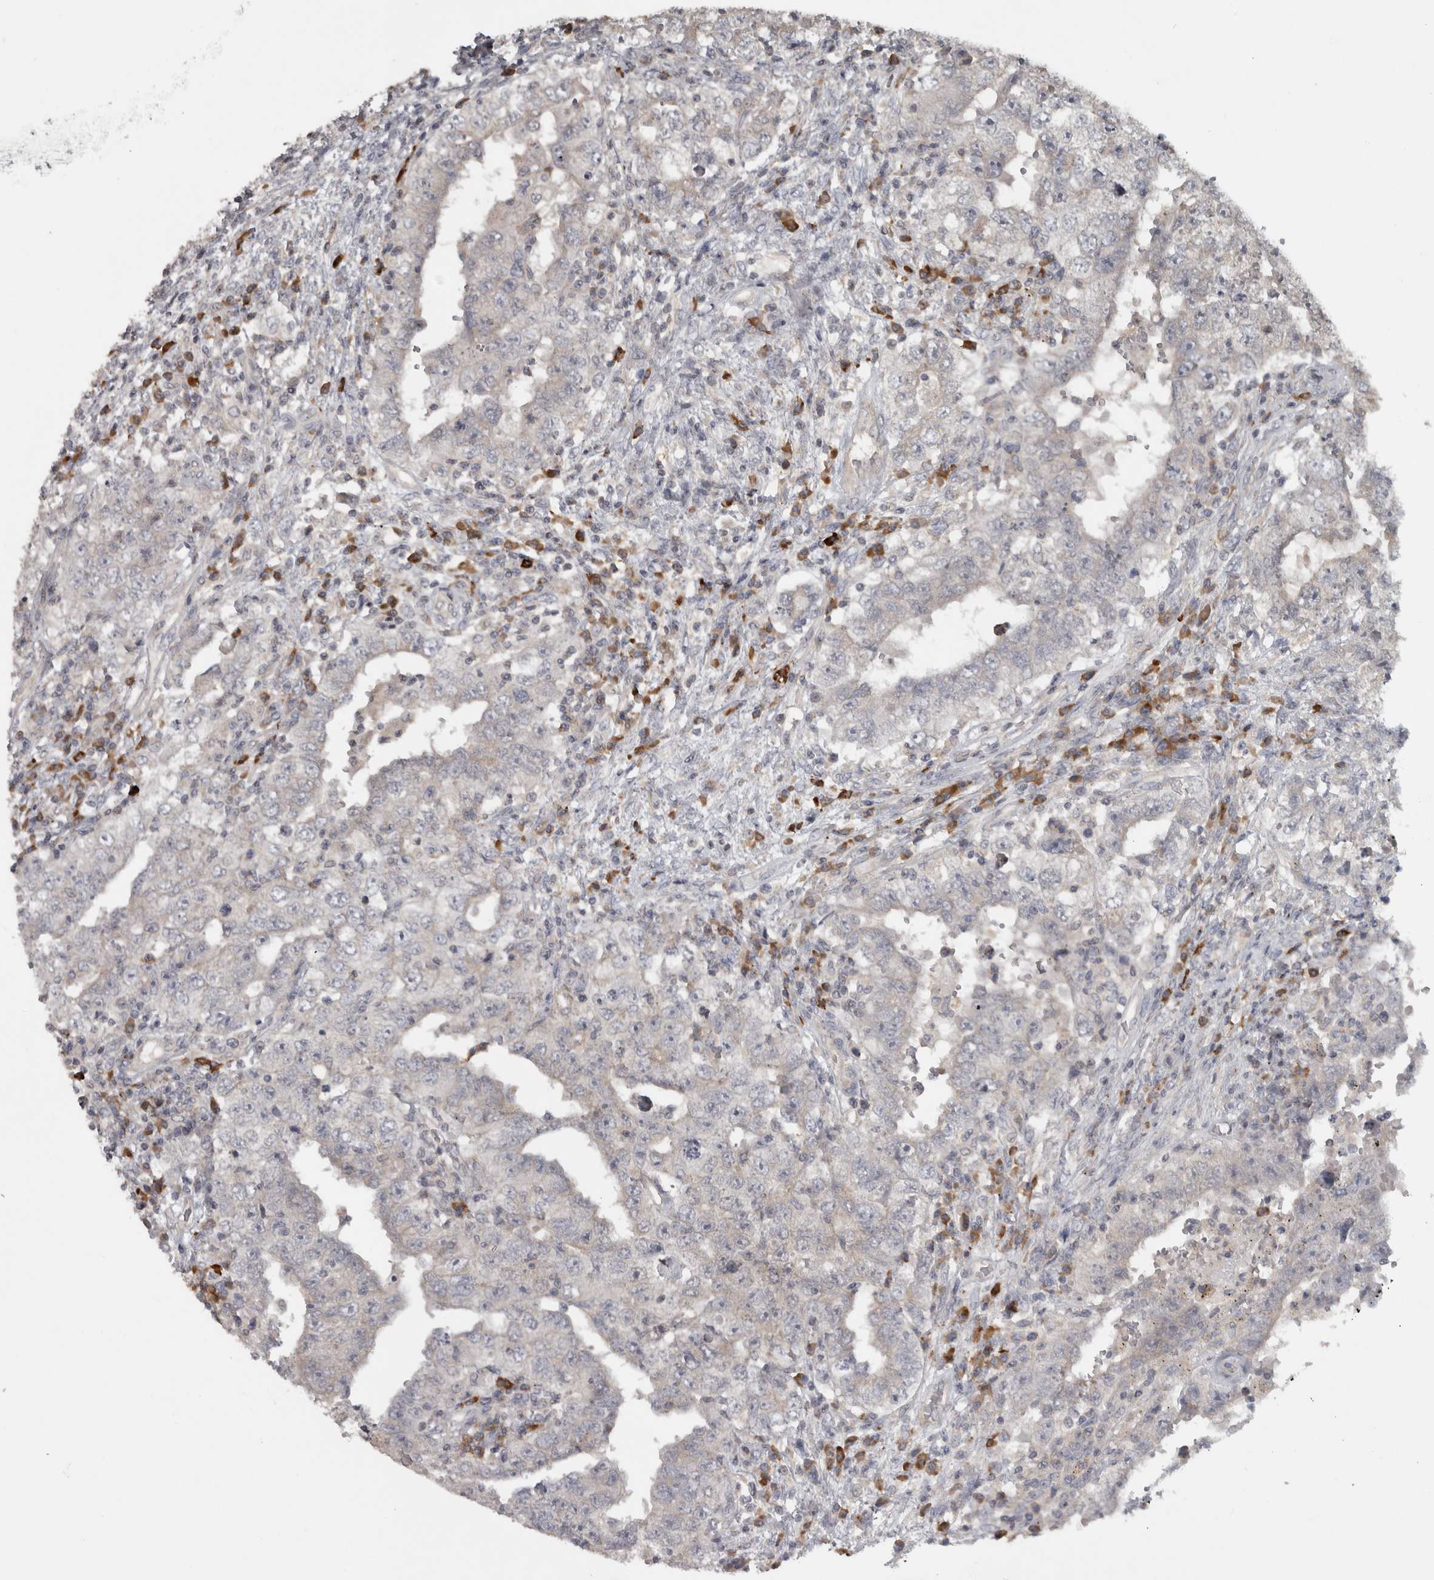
{"staining": {"intensity": "weak", "quantity": "<25%", "location": "cytoplasmic/membranous"}, "tissue": "testis cancer", "cell_type": "Tumor cells", "image_type": "cancer", "snomed": [{"axis": "morphology", "description": "Carcinoma, Embryonal, NOS"}, {"axis": "topography", "description": "Testis"}], "caption": "Tumor cells show no significant staining in testis embryonal carcinoma. (IHC, brightfield microscopy, high magnification).", "gene": "SLCO5A1", "patient": {"sex": "male", "age": 26}}